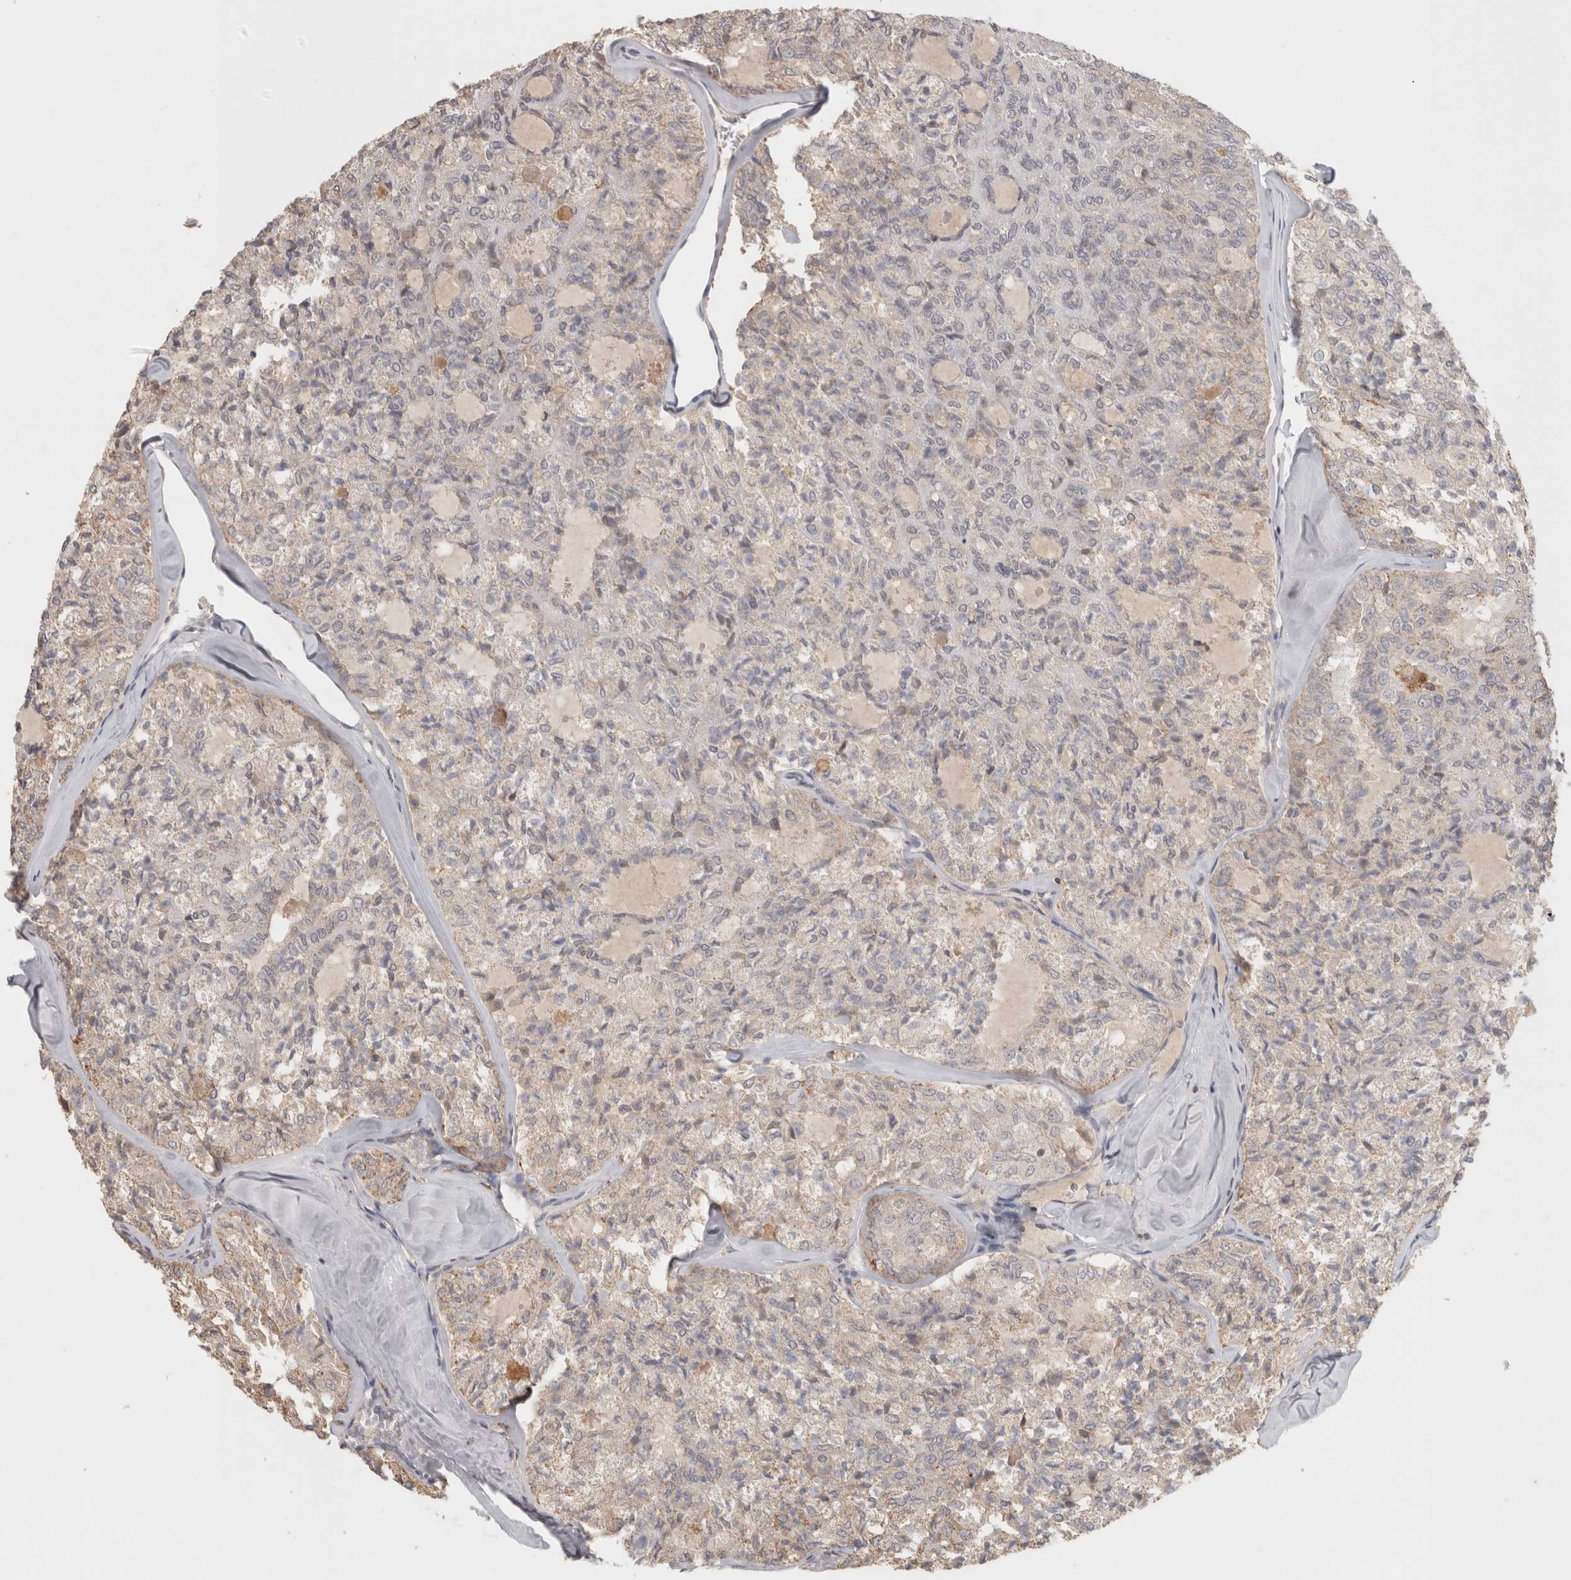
{"staining": {"intensity": "negative", "quantity": "none", "location": "none"}, "tissue": "thyroid cancer", "cell_type": "Tumor cells", "image_type": "cancer", "snomed": [{"axis": "morphology", "description": "Follicular adenoma carcinoma, NOS"}, {"axis": "topography", "description": "Thyroid gland"}], "caption": "Follicular adenoma carcinoma (thyroid) was stained to show a protein in brown. There is no significant staining in tumor cells.", "gene": "HAVCR2", "patient": {"sex": "male", "age": 75}}